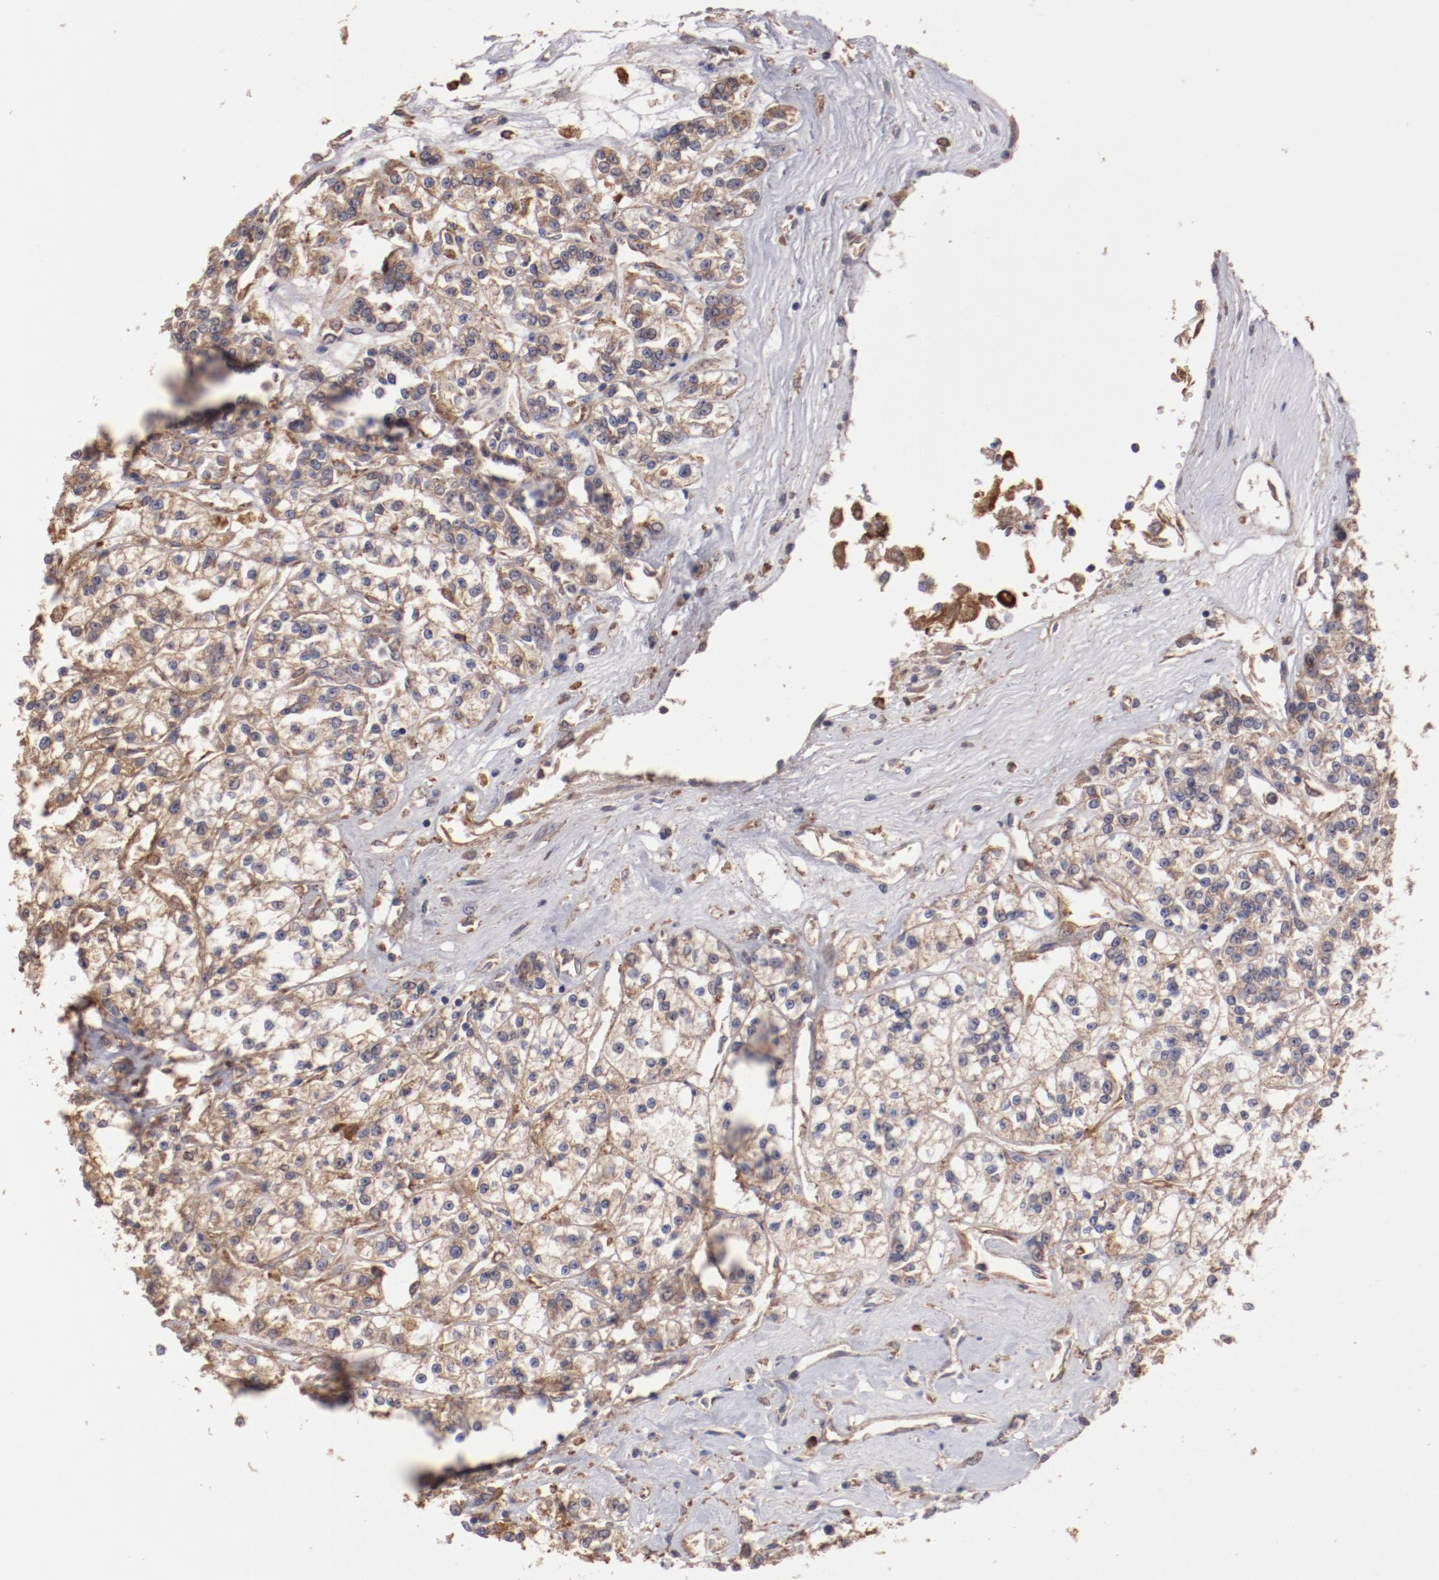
{"staining": {"intensity": "weak", "quantity": "25%-75%", "location": "cytoplasmic/membranous"}, "tissue": "renal cancer", "cell_type": "Tumor cells", "image_type": "cancer", "snomed": [{"axis": "morphology", "description": "Adenocarcinoma, NOS"}, {"axis": "topography", "description": "Kidney"}], "caption": "Adenocarcinoma (renal) stained with a brown dye shows weak cytoplasmic/membranous positive positivity in about 25%-75% of tumor cells.", "gene": "NFKBIE", "patient": {"sex": "female", "age": 76}}